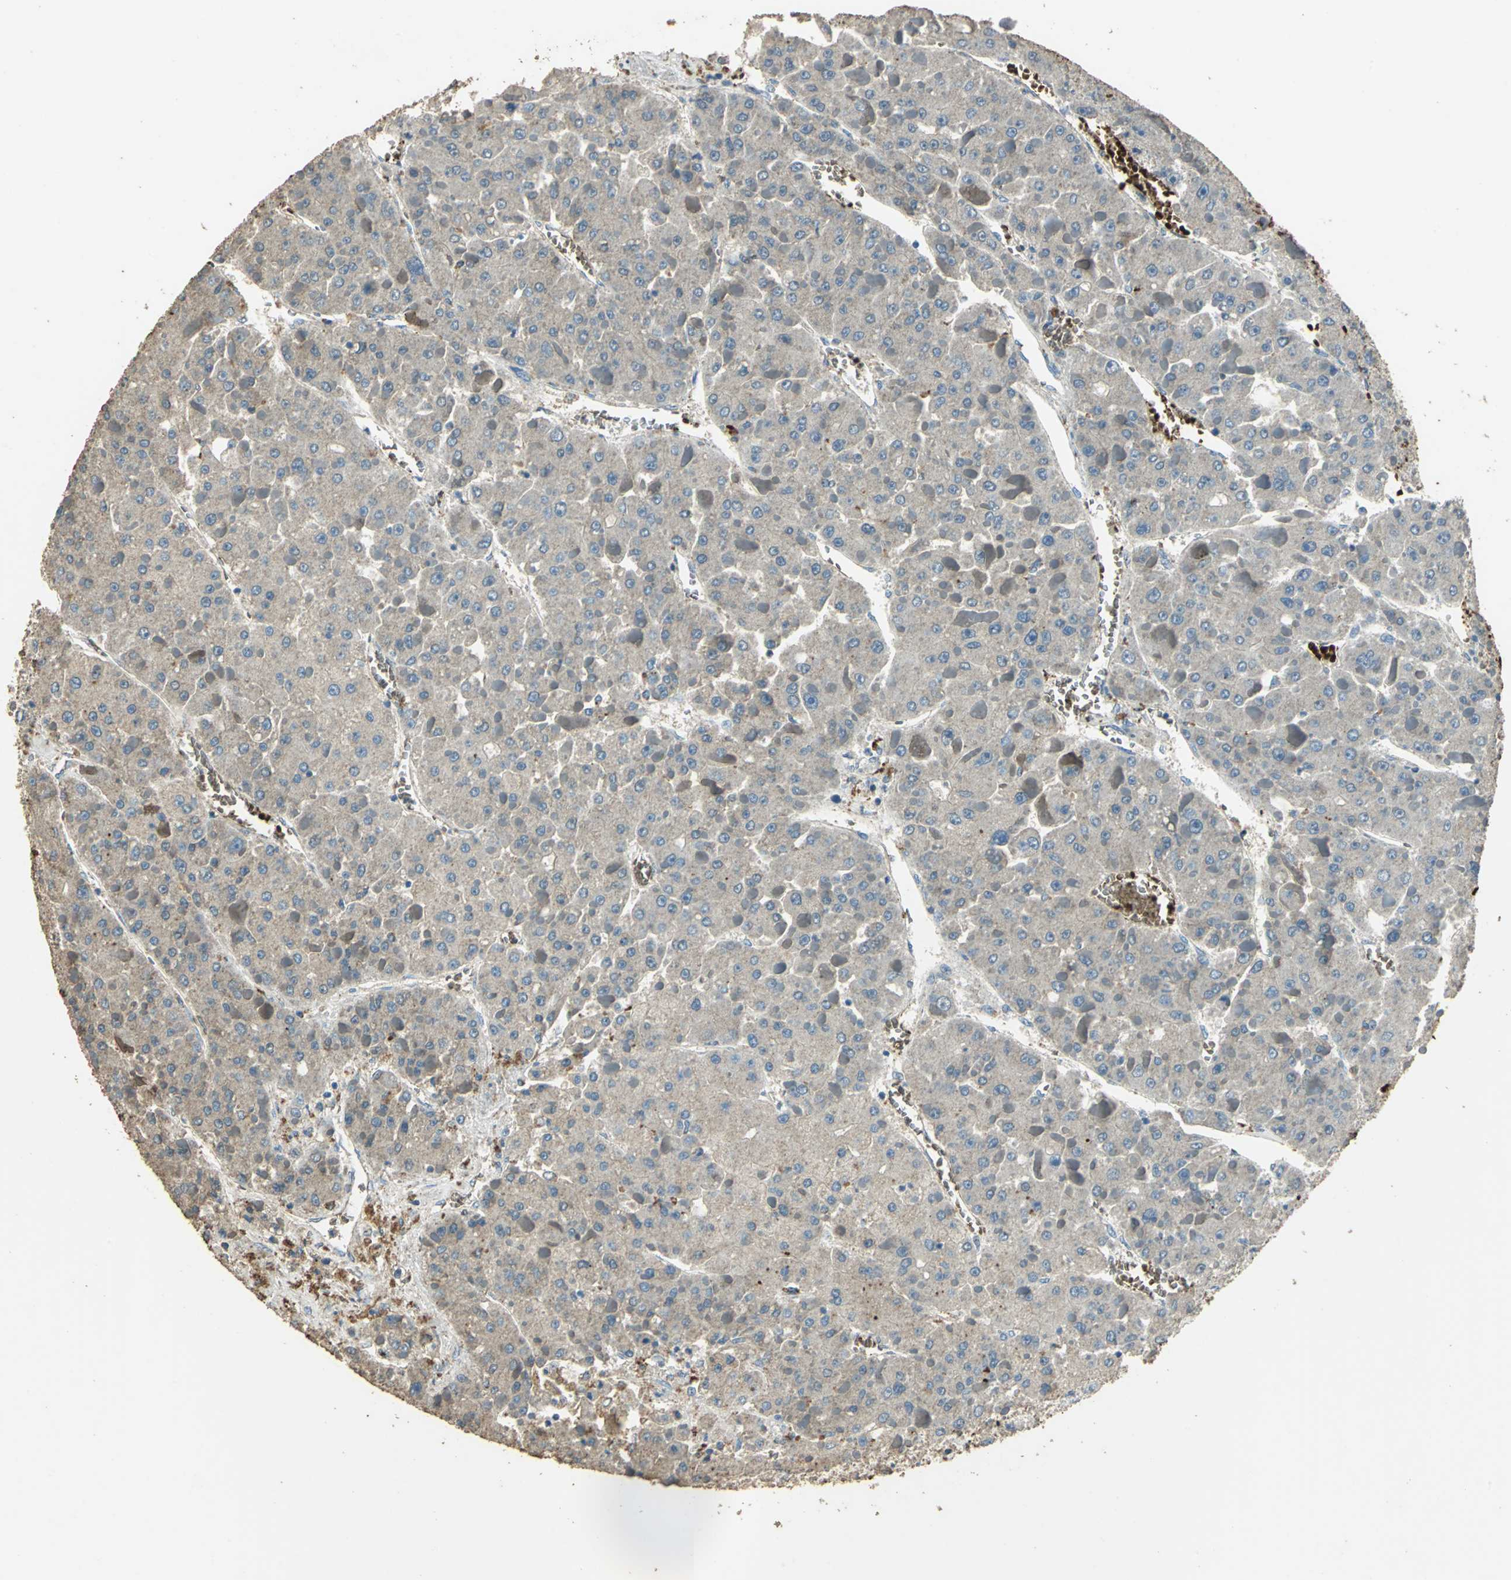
{"staining": {"intensity": "weak", "quantity": "25%-75%", "location": "cytoplasmic/membranous"}, "tissue": "liver cancer", "cell_type": "Tumor cells", "image_type": "cancer", "snomed": [{"axis": "morphology", "description": "Carcinoma, Hepatocellular, NOS"}, {"axis": "topography", "description": "Liver"}], "caption": "The histopathology image reveals a brown stain indicating the presence of a protein in the cytoplasmic/membranous of tumor cells in liver hepatocellular carcinoma. Using DAB (3,3'-diaminobenzidine) (brown) and hematoxylin (blue) stains, captured at high magnification using brightfield microscopy.", "gene": "TRAPPC2", "patient": {"sex": "female", "age": 73}}